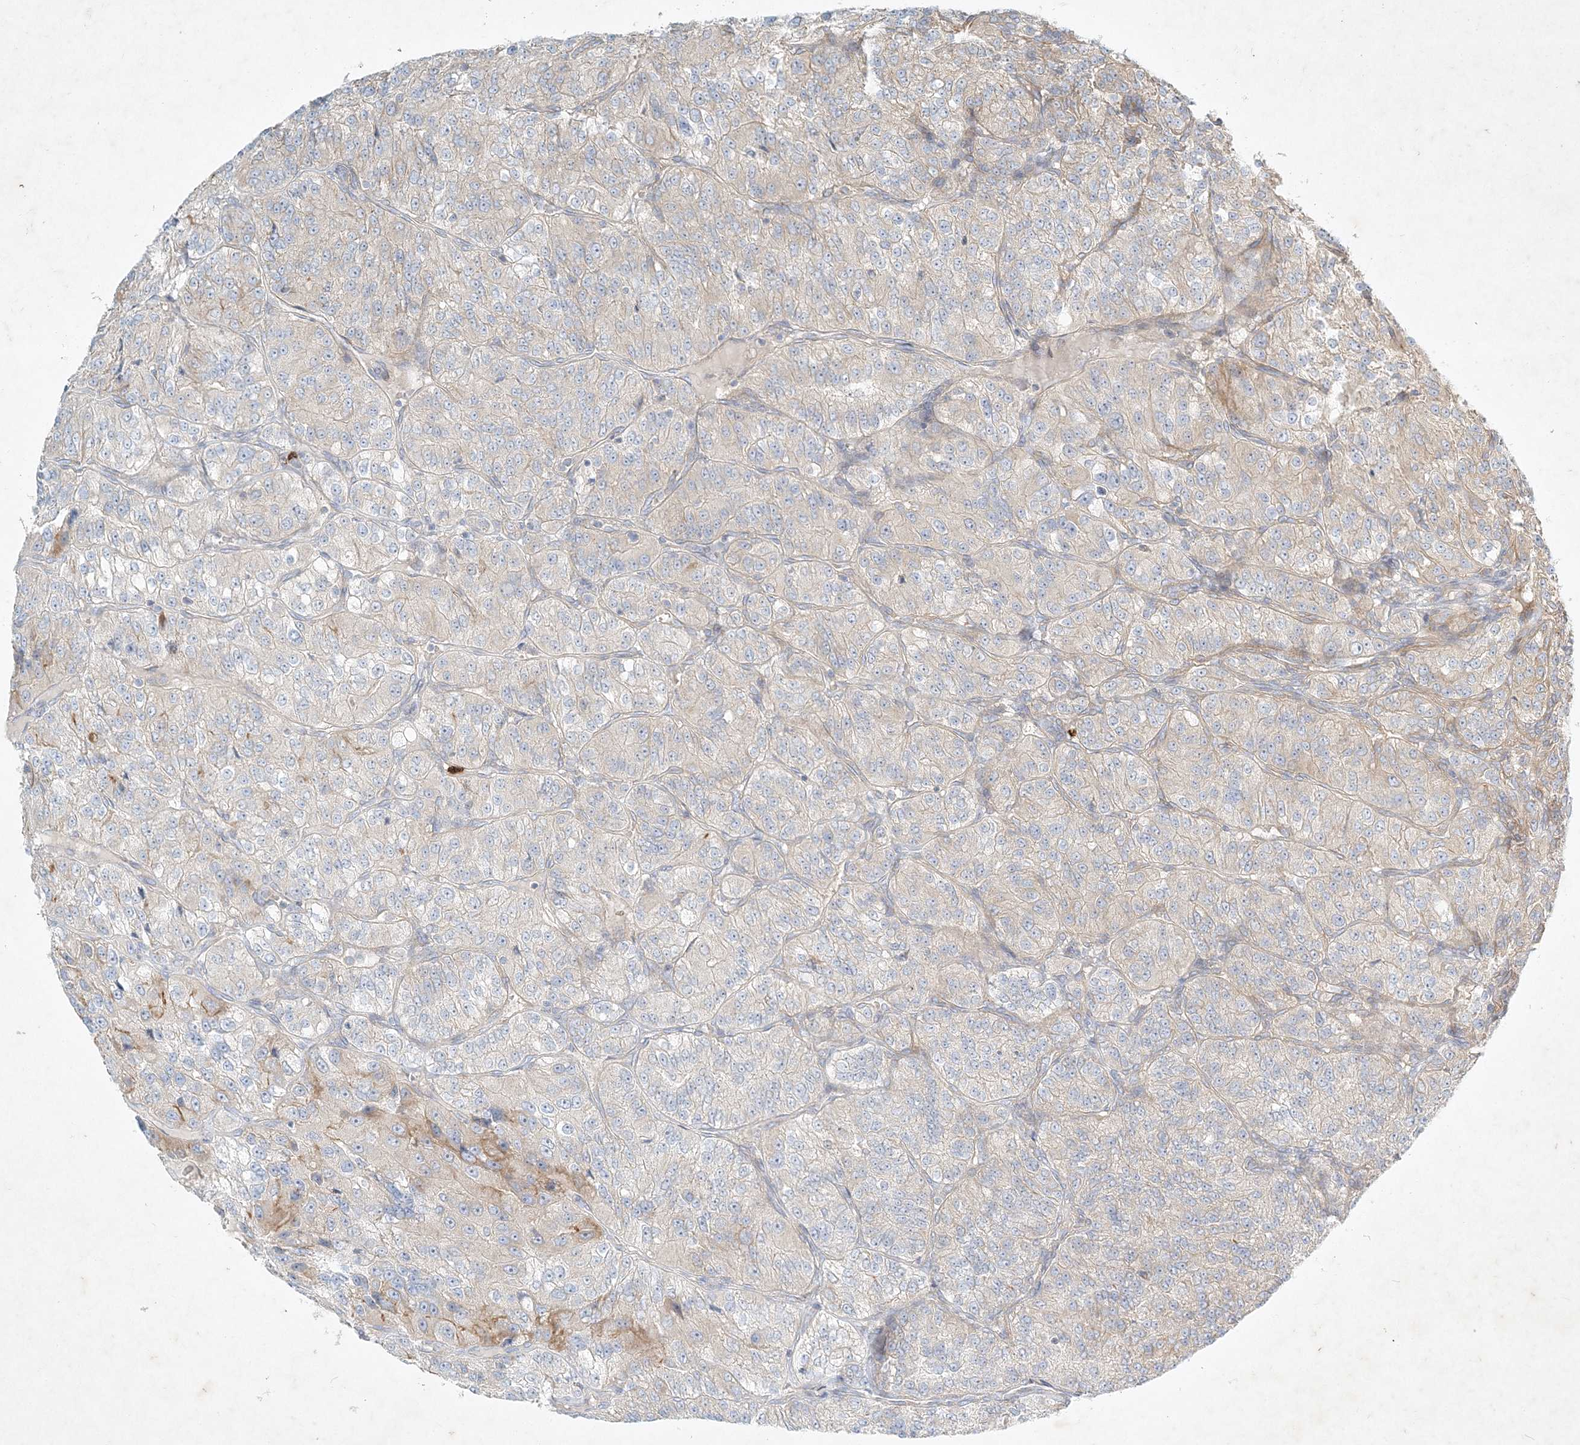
{"staining": {"intensity": "weak", "quantity": "<25%", "location": "cytoplasmic/membranous"}, "tissue": "renal cancer", "cell_type": "Tumor cells", "image_type": "cancer", "snomed": [{"axis": "morphology", "description": "Adenocarcinoma, NOS"}, {"axis": "topography", "description": "Kidney"}], "caption": "Human adenocarcinoma (renal) stained for a protein using IHC displays no positivity in tumor cells.", "gene": "STK11IP", "patient": {"sex": "female", "age": 63}}